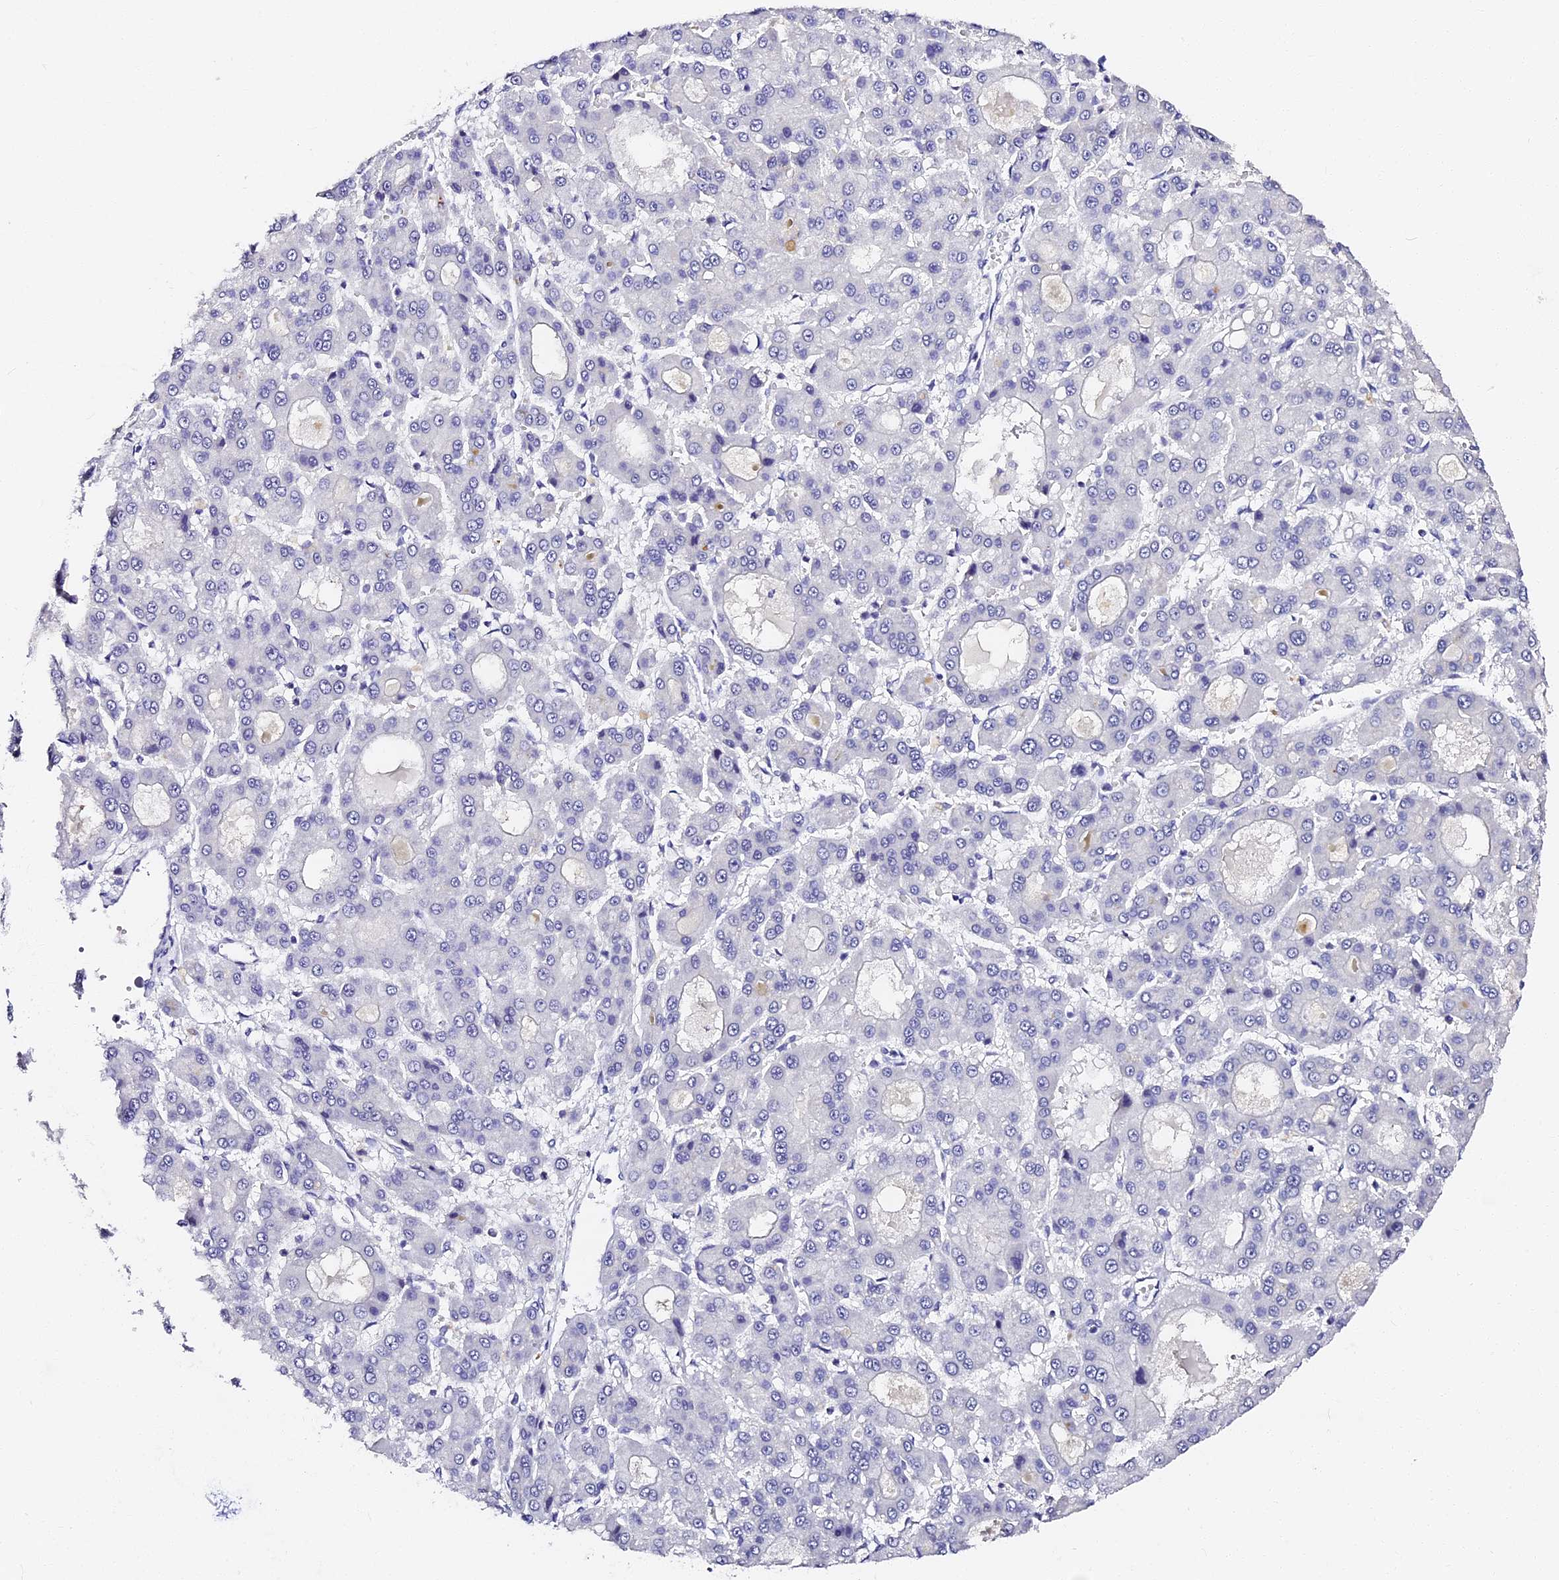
{"staining": {"intensity": "negative", "quantity": "none", "location": "none"}, "tissue": "liver cancer", "cell_type": "Tumor cells", "image_type": "cancer", "snomed": [{"axis": "morphology", "description": "Carcinoma, Hepatocellular, NOS"}, {"axis": "topography", "description": "Liver"}], "caption": "There is no significant expression in tumor cells of liver cancer (hepatocellular carcinoma).", "gene": "VPS33B", "patient": {"sex": "male", "age": 70}}